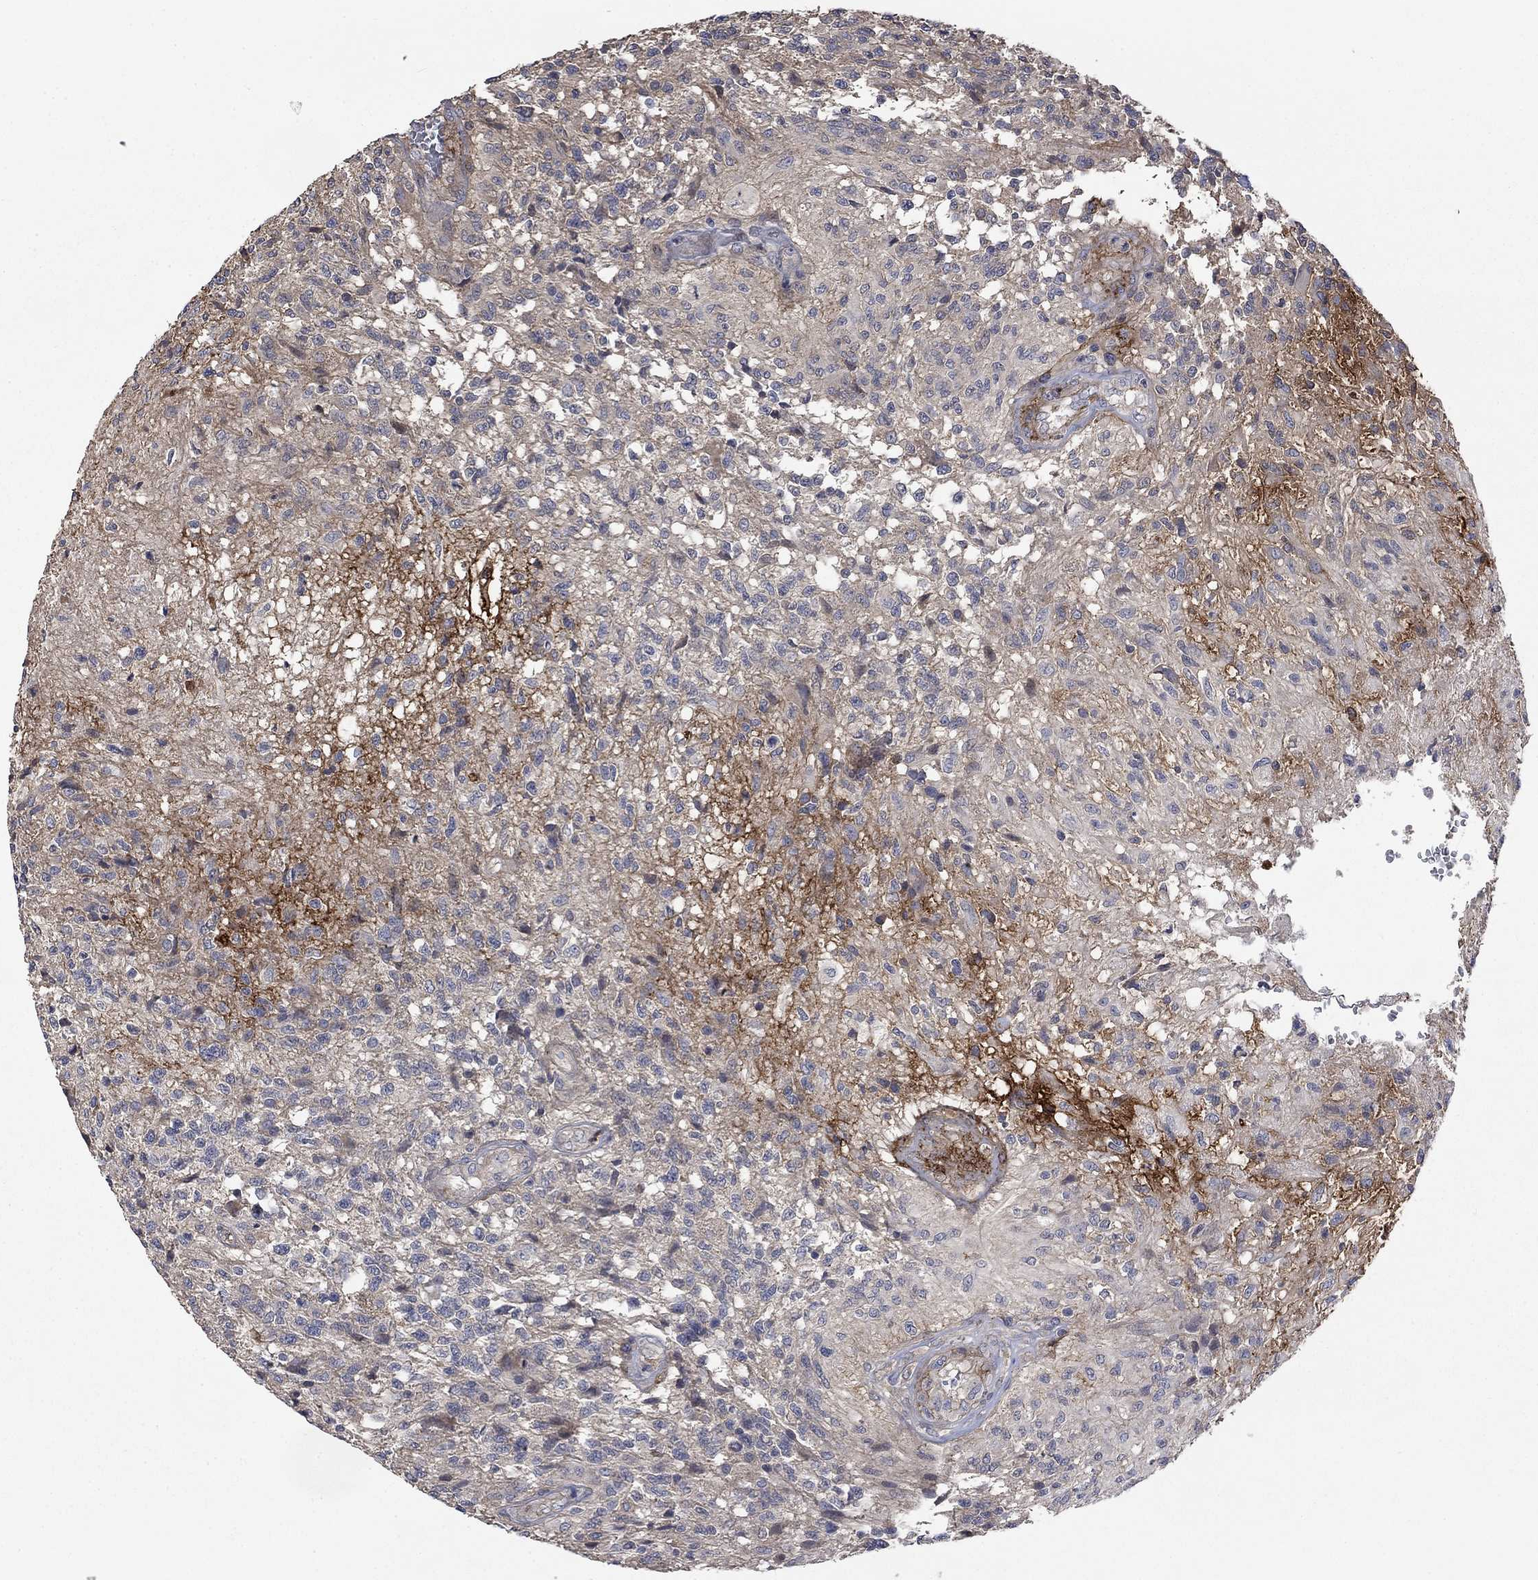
{"staining": {"intensity": "negative", "quantity": "none", "location": "none"}, "tissue": "glioma", "cell_type": "Tumor cells", "image_type": "cancer", "snomed": [{"axis": "morphology", "description": "Glioma, malignant, High grade"}, {"axis": "topography", "description": "Brain"}], "caption": "High power microscopy photomicrograph of an immunohistochemistry (IHC) photomicrograph of glioma, revealing no significant staining in tumor cells.", "gene": "VCAN", "patient": {"sex": "male", "age": 56}}